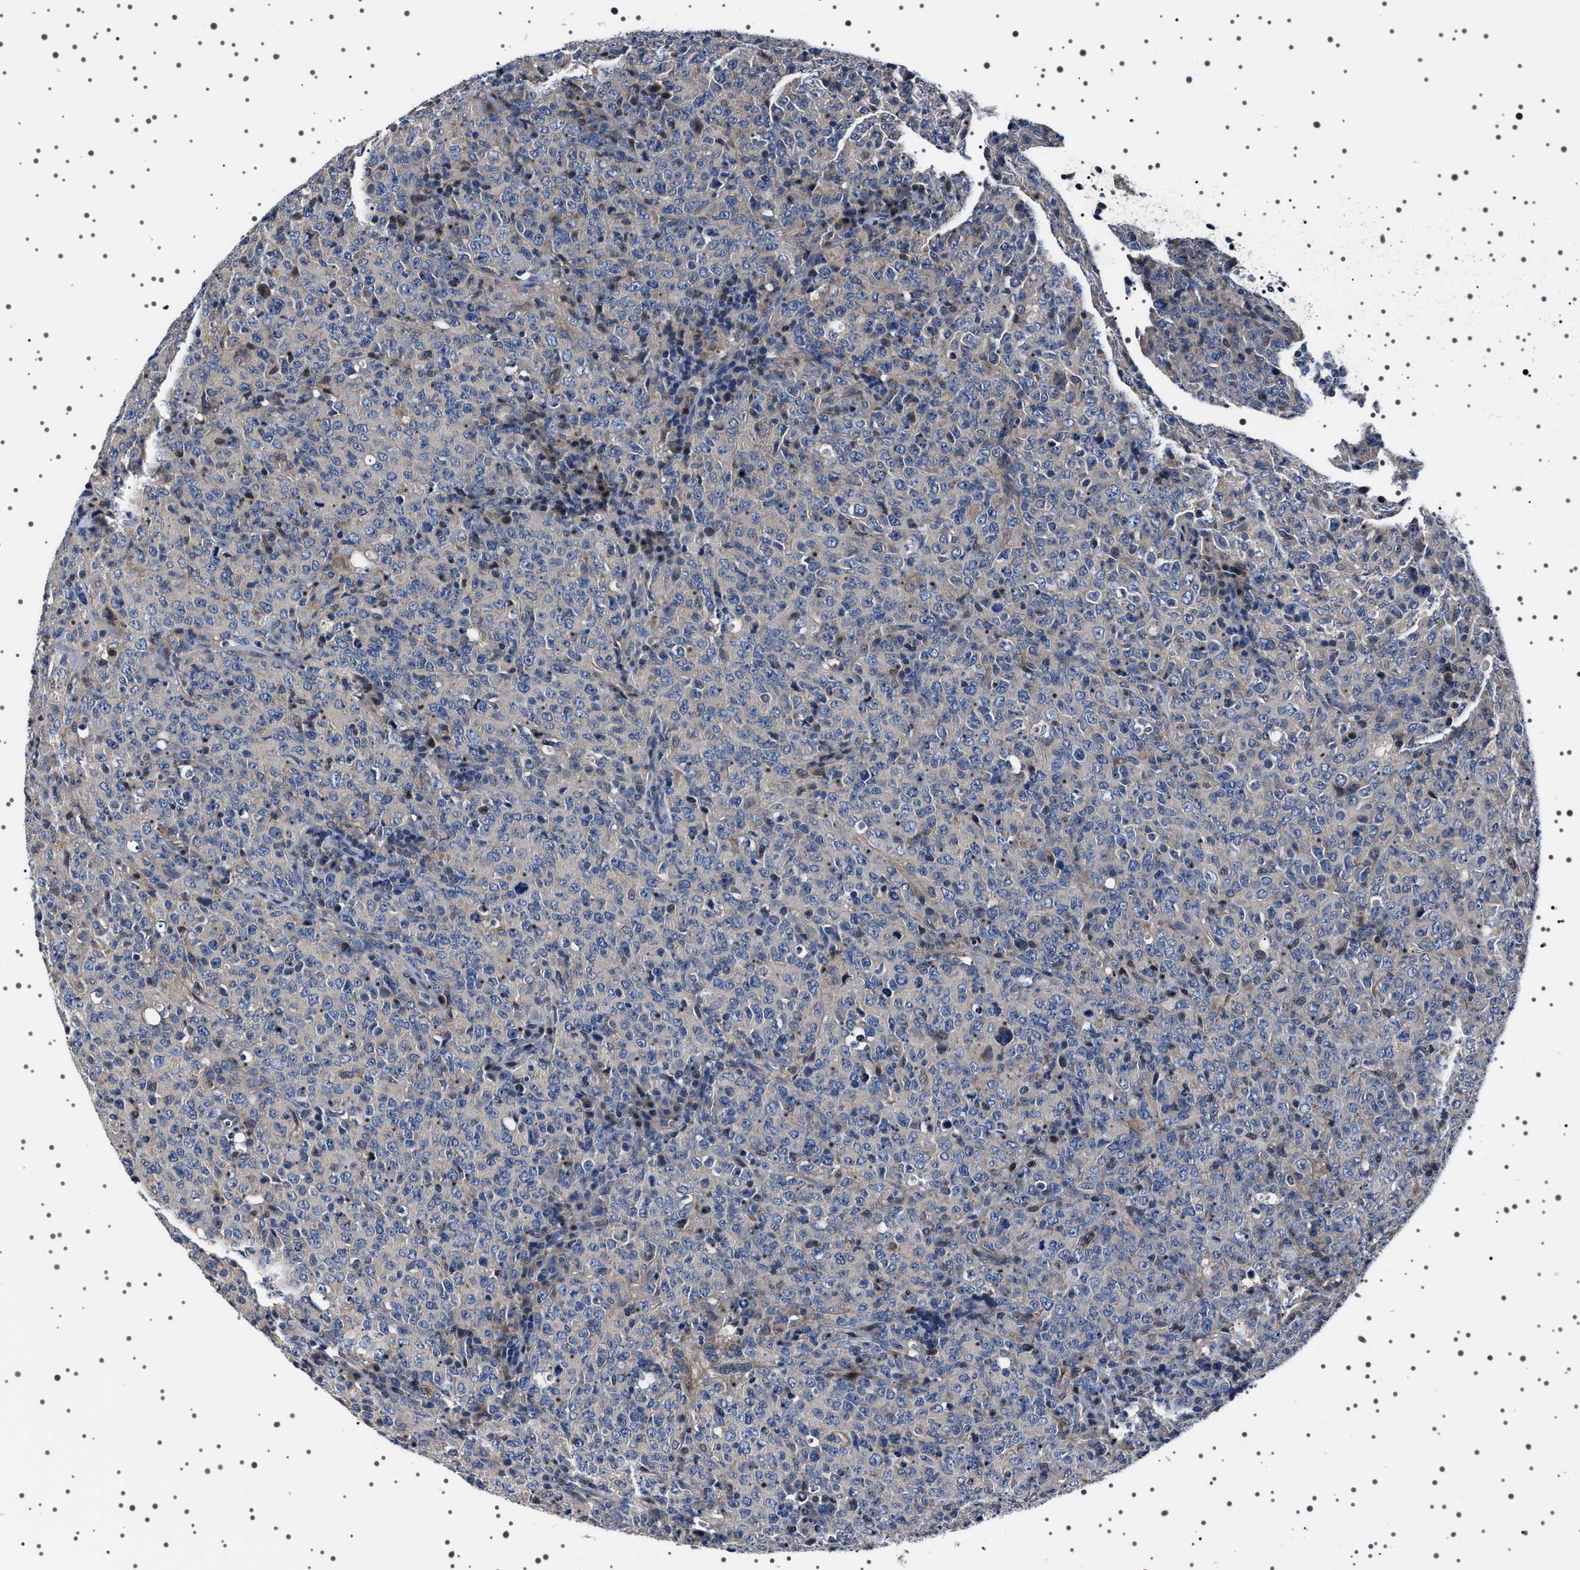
{"staining": {"intensity": "negative", "quantity": "none", "location": "none"}, "tissue": "lymphoma", "cell_type": "Tumor cells", "image_type": "cancer", "snomed": [{"axis": "morphology", "description": "Malignant lymphoma, non-Hodgkin's type, High grade"}, {"axis": "topography", "description": "Tonsil"}], "caption": "This image is of malignant lymphoma, non-Hodgkin's type (high-grade) stained with IHC to label a protein in brown with the nuclei are counter-stained blue. There is no positivity in tumor cells. (DAB (3,3'-diaminobenzidine) IHC visualized using brightfield microscopy, high magnification).", "gene": "TARBP1", "patient": {"sex": "female", "age": 36}}